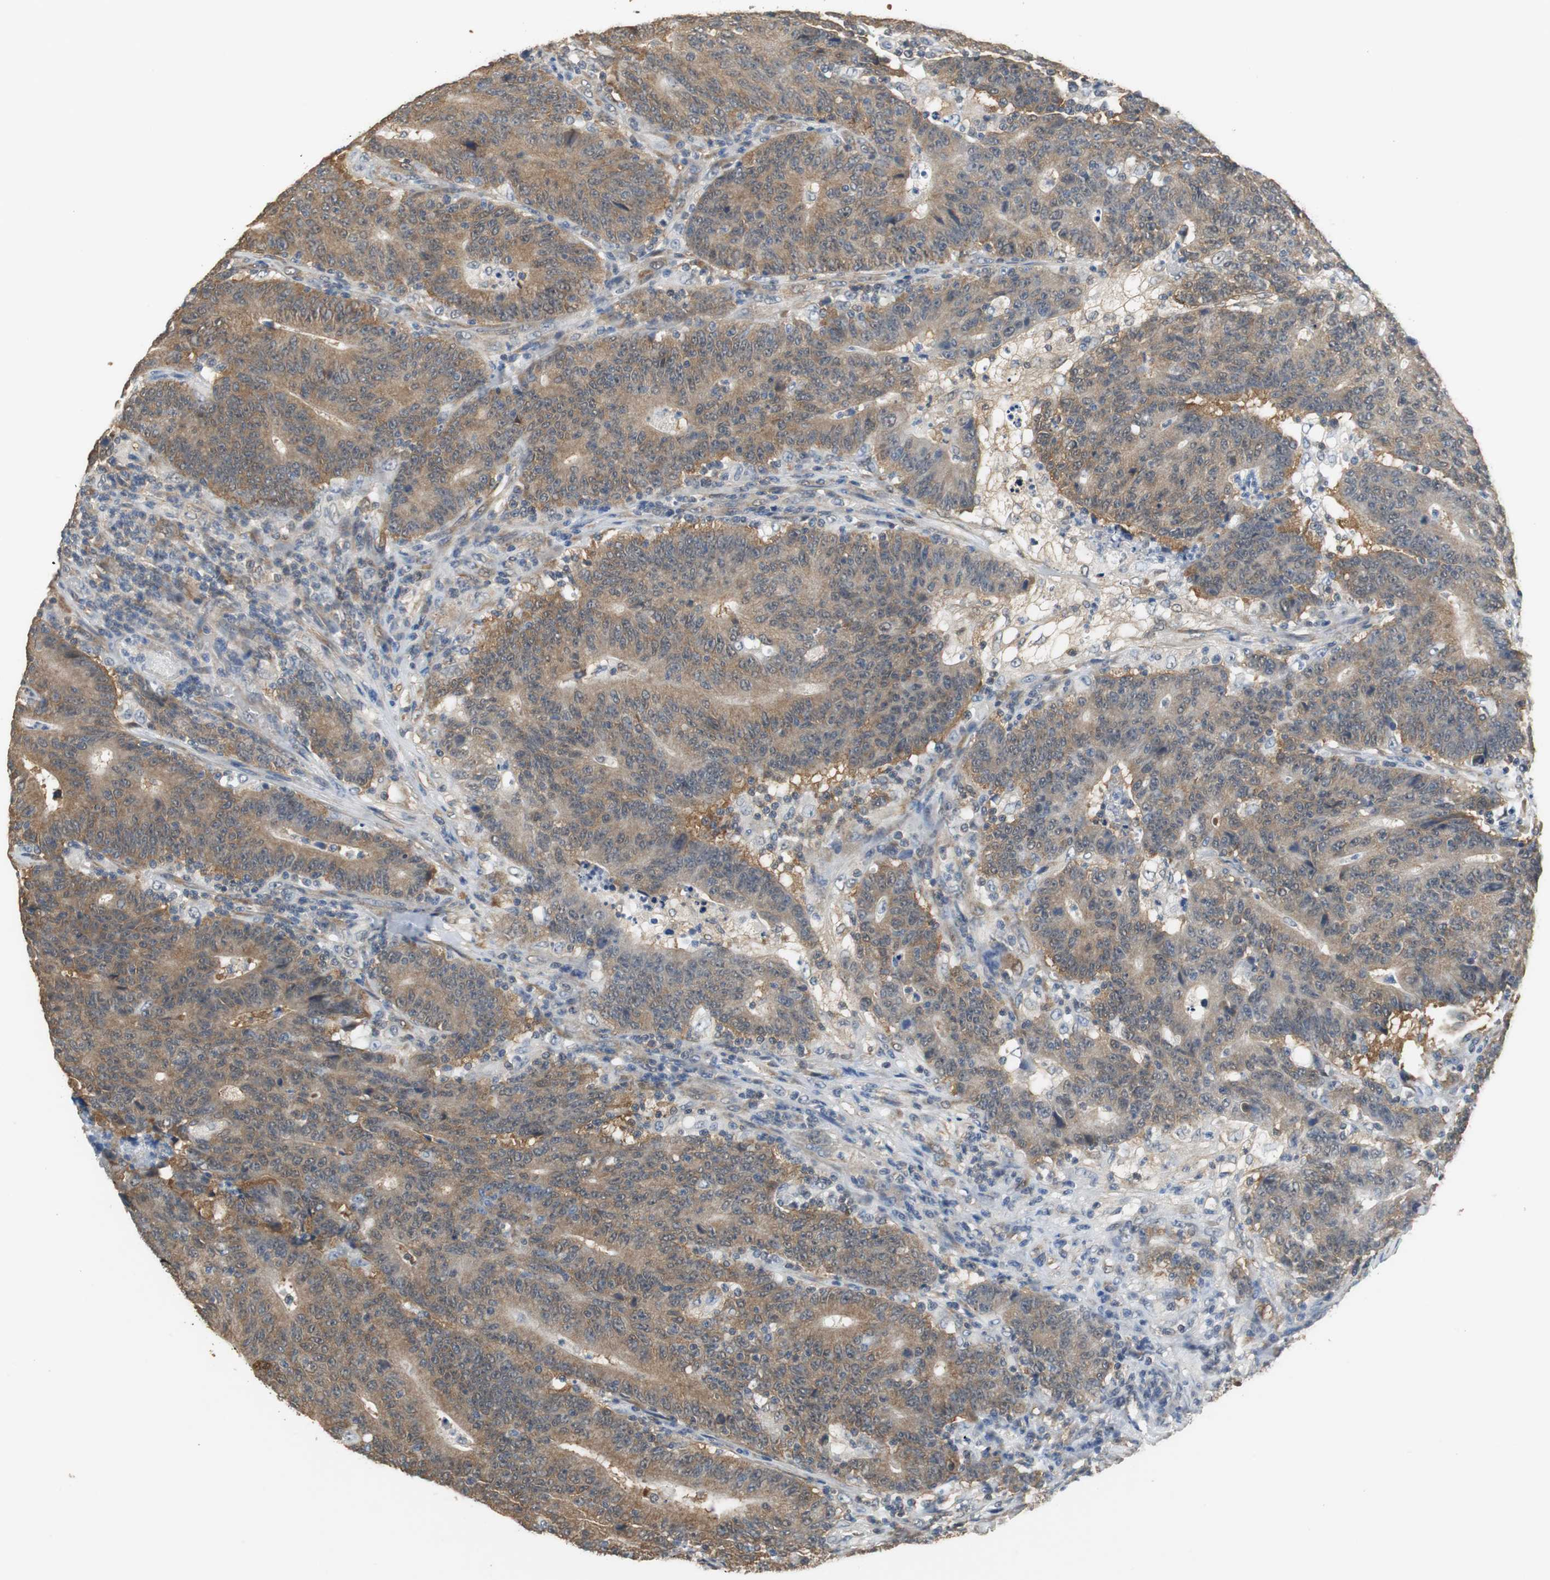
{"staining": {"intensity": "moderate", "quantity": ">75%", "location": "cytoplasmic/membranous"}, "tissue": "colorectal cancer", "cell_type": "Tumor cells", "image_type": "cancer", "snomed": [{"axis": "morphology", "description": "Normal tissue, NOS"}, {"axis": "morphology", "description": "Adenocarcinoma, NOS"}, {"axis": "topography", "description": "Colon"}], "caption": "Protein staining displays moderate cytoplasmic/membranous staining in about >75% of tumor cells in adenocarcinoma (colorectal).", "gene": "UBQLN2", "patient": {"sex": "female", "age": 75}}